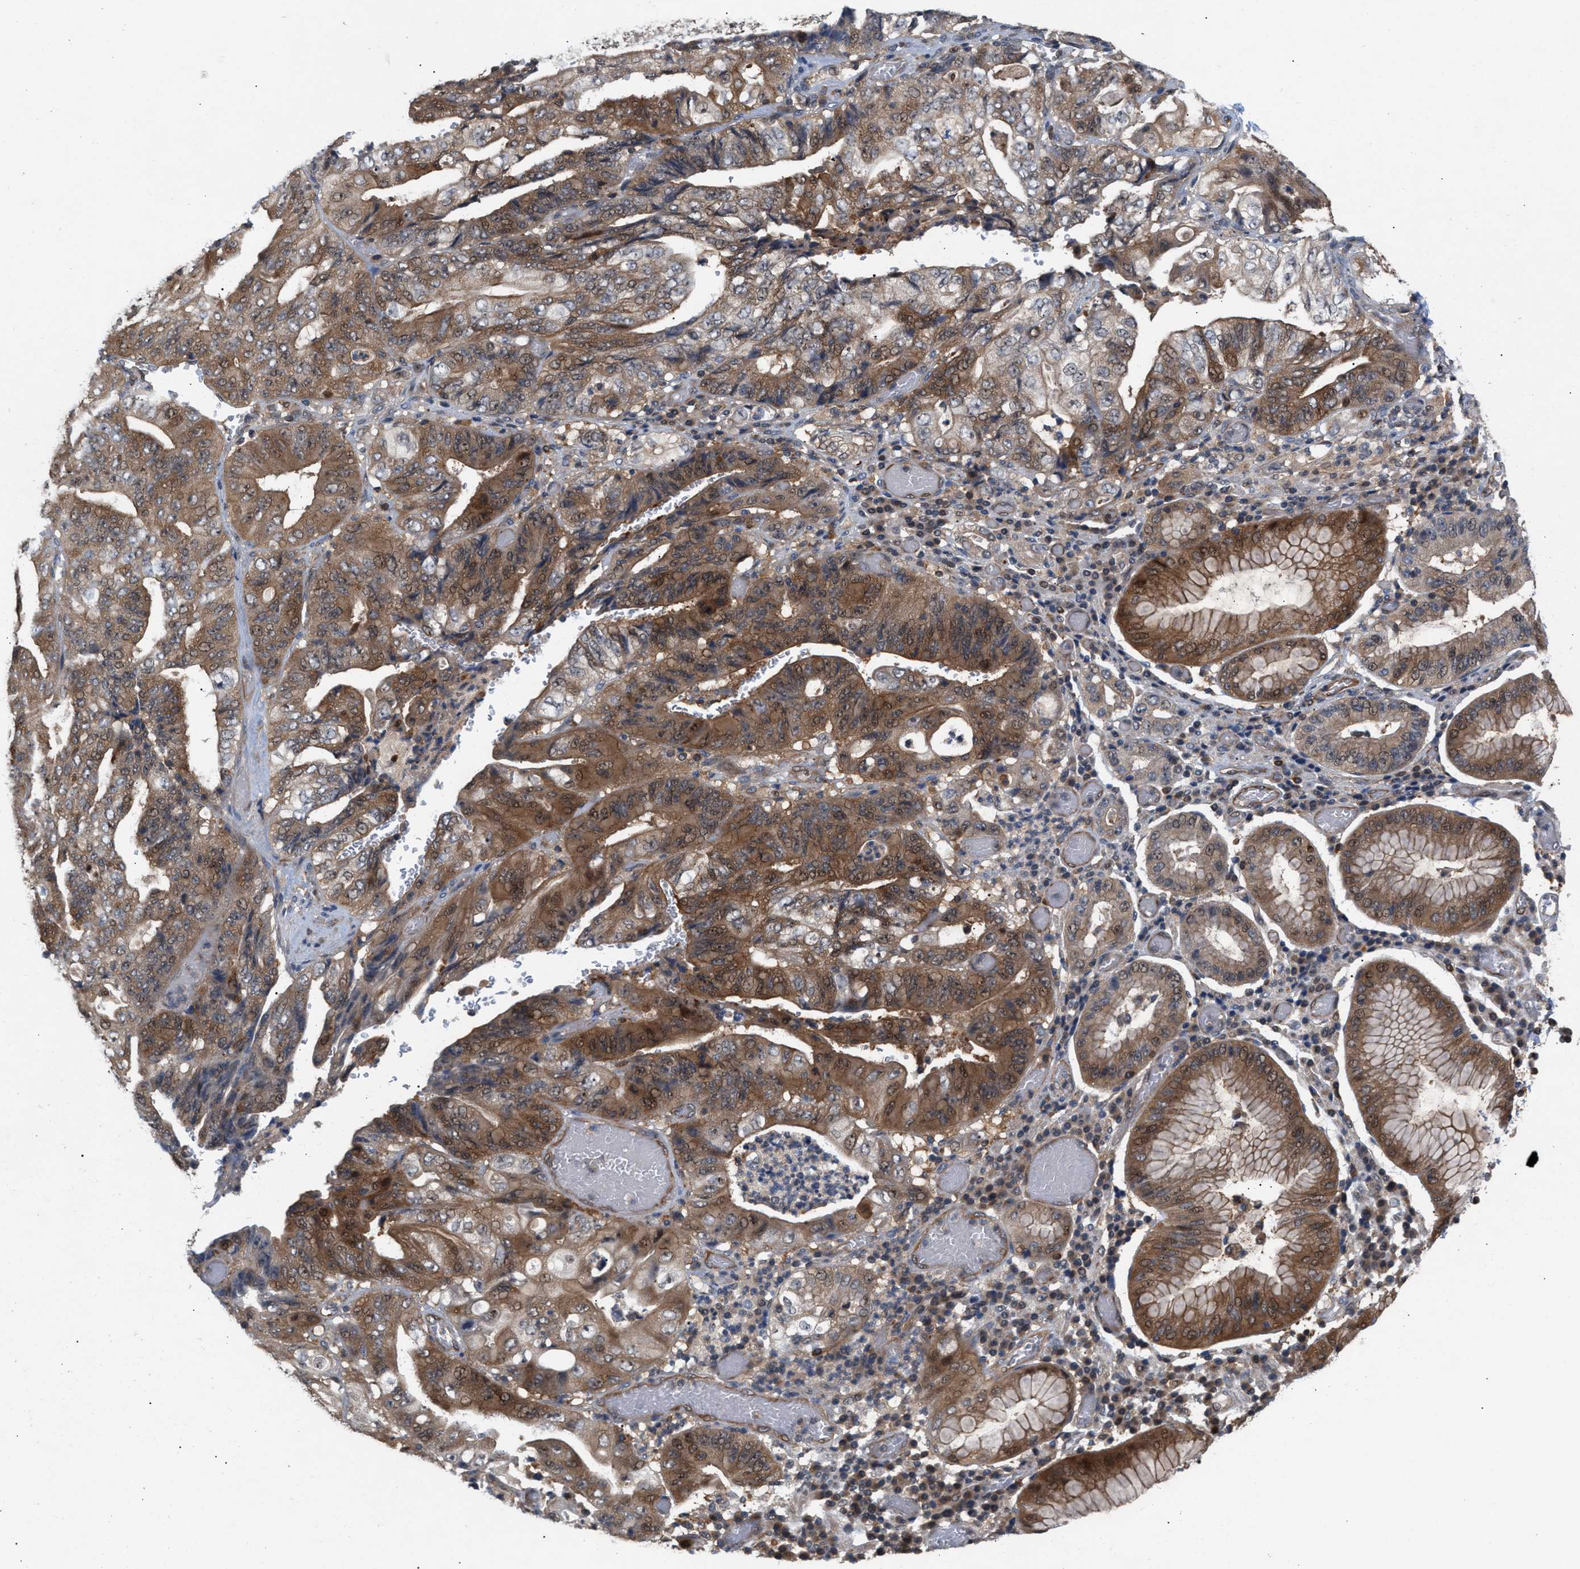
{"staining": {"intensity": "strong", "quantity": "25%-75%", "location": "cytoplasmic/membranous"}, "tissue": "stomach cancer", "cell_type": "Tumor cells", "image_type": "cancer", "snomed": [{"axis": "morphology", "description": "Adenocarcinoma, NOS"}, {"axis": "topography", "description": "Stomach"}], "caption": "IHC (DAB) staining of stomach cancer exhibits strong cytoplasmic/membranous protein staining in about 25%-75% of tumor cells. (DAB (3,3'-diaminobenzidine) = brown stain, brightfield microscopy at high magnification).", "gene": "GLOD4", "patient": {"sex": "female", "age": 73}}